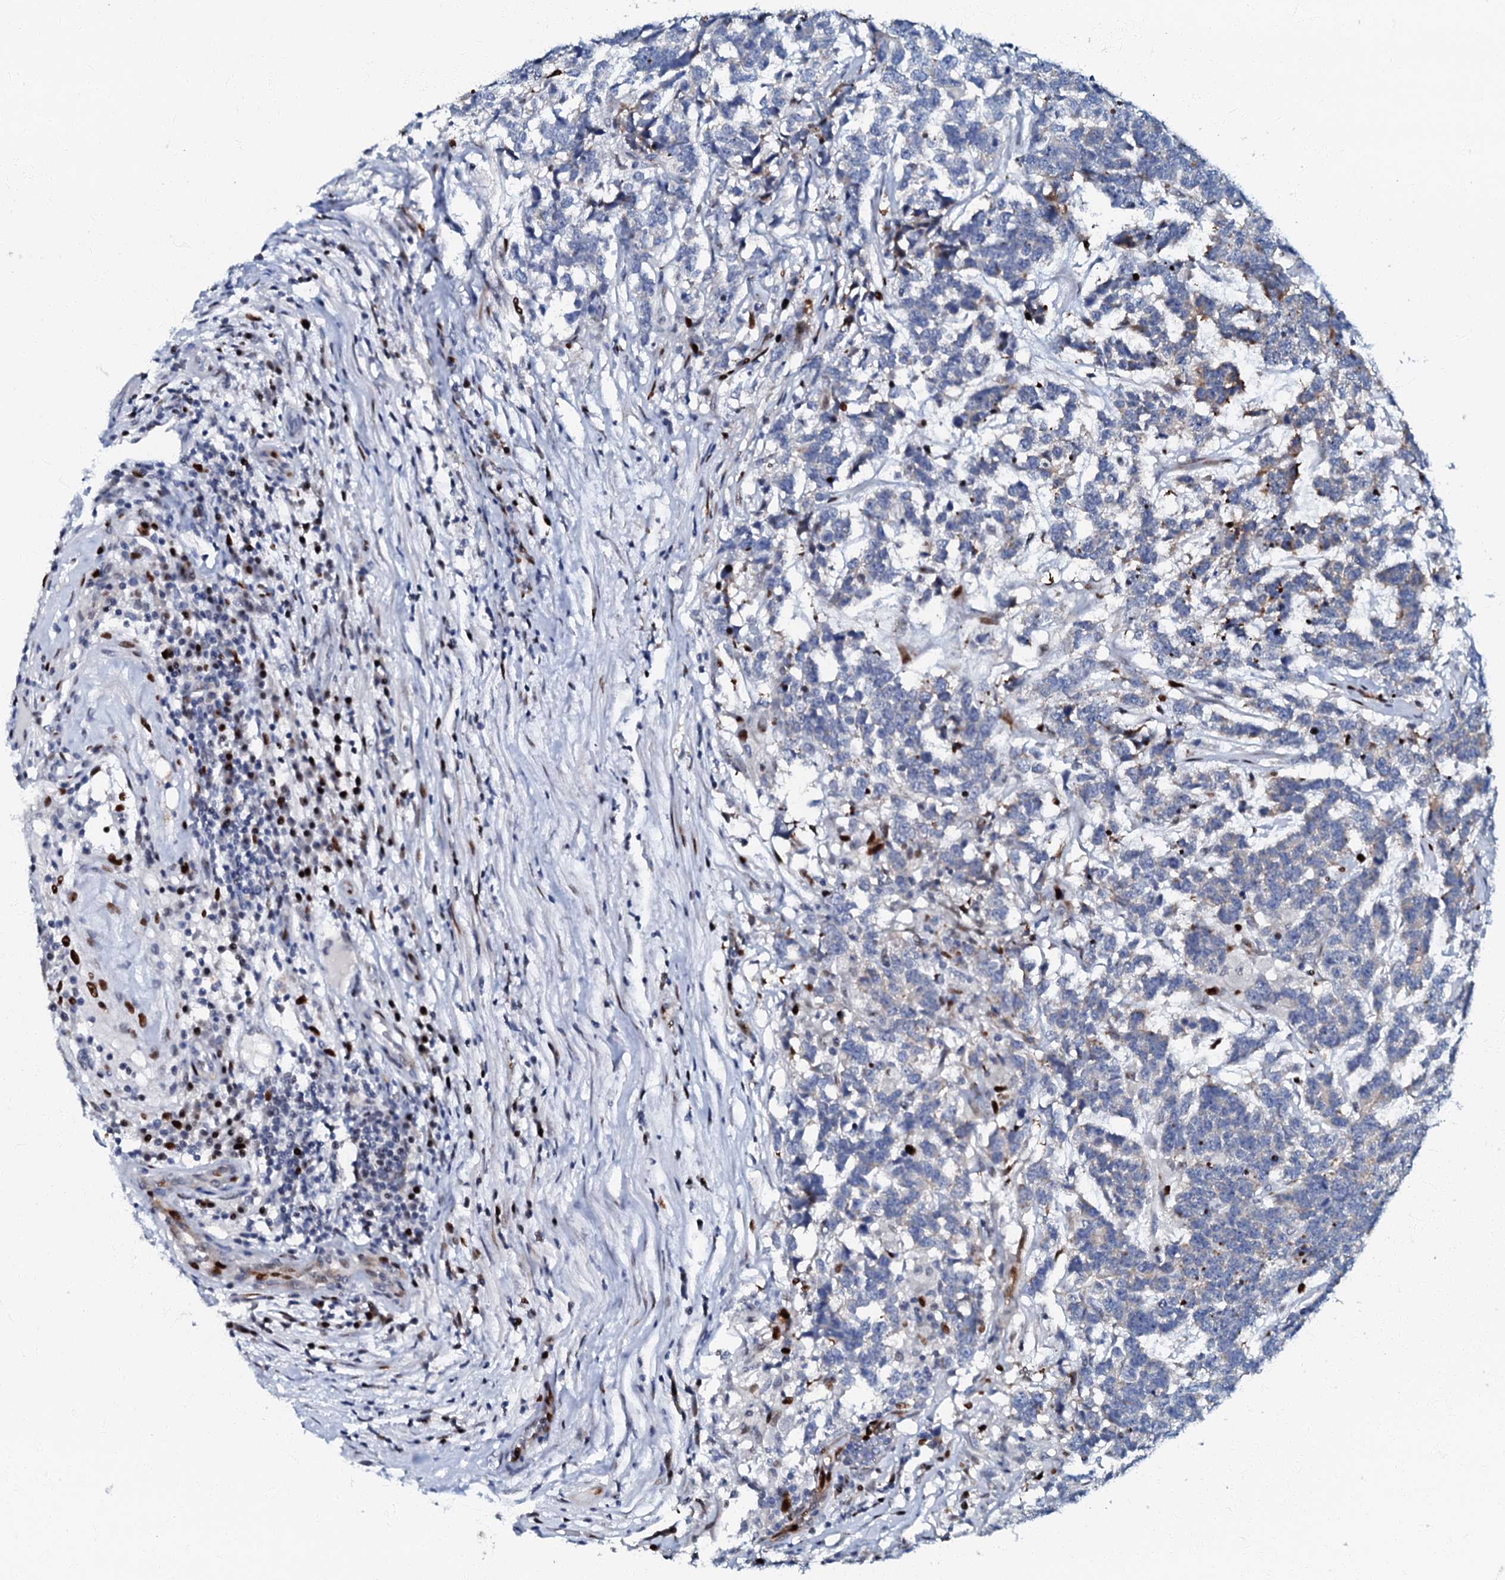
{"staining": {"intensity": "negative", "quantity": "none", "location": "none"}, "tissue": "testis cancer", "cell_type": "Tumor cells", "image_type": "cancer", "snomed": [{"axis": "morphology", "description": "Carcinoma, Embryonal, NOS"}, {"axis": "topography", "description": "Testis"}], "caption": "An immunohistochemistry (IHC) photomicrograph of testis cancer (embryonal carcinoma) is shown. There is no staining in tumor cells of testis cancer (embryonal carcinoma). Brightfield microscopy of IHC stained with DAB (3,3'-diaminobenzidine) (brown) and hematoxylin (blue), captured at high magnification.", "gene": "MFSD5", "patient": {"sex": "male", "age": 26}}